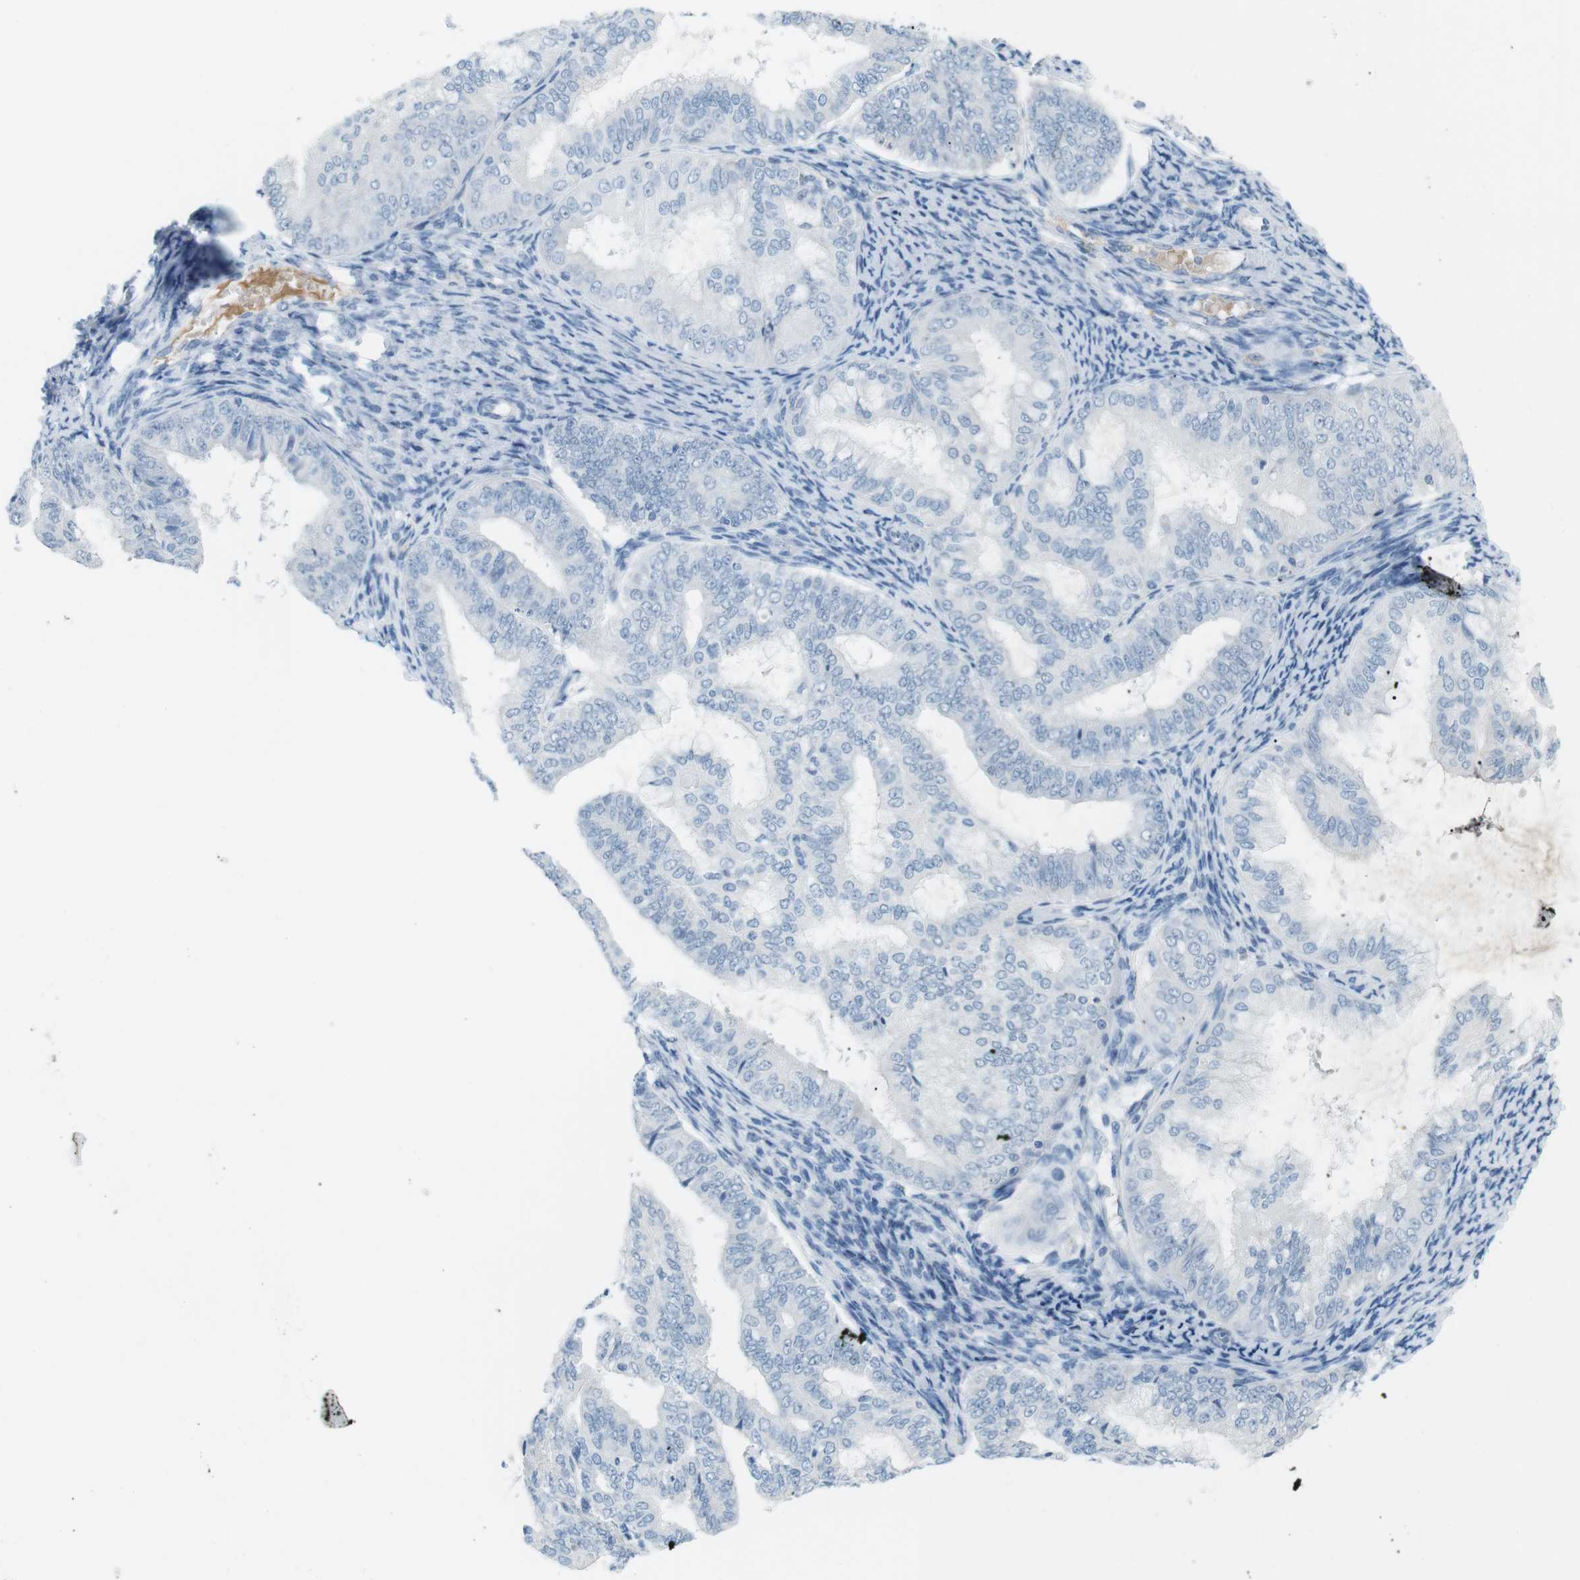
{"staining": {"intensity": "negative", "quantity": "none", "location": "none"}, "tissue": "endometrial cancer", "cell_type": "Tumor cells", "image_type": "cancer", "snomed": [{"axis": "morphology", "description": "Adenocarcinoma, NOS"}, {"axis": "topography", "description": "Endometrium"}], "caption": "Immunohistochemical staining of human endometrial cancer reveals no significant expression in tumor cells.", "gene": "AZGP1", "patient": {"sex": "female", "age": 63}}